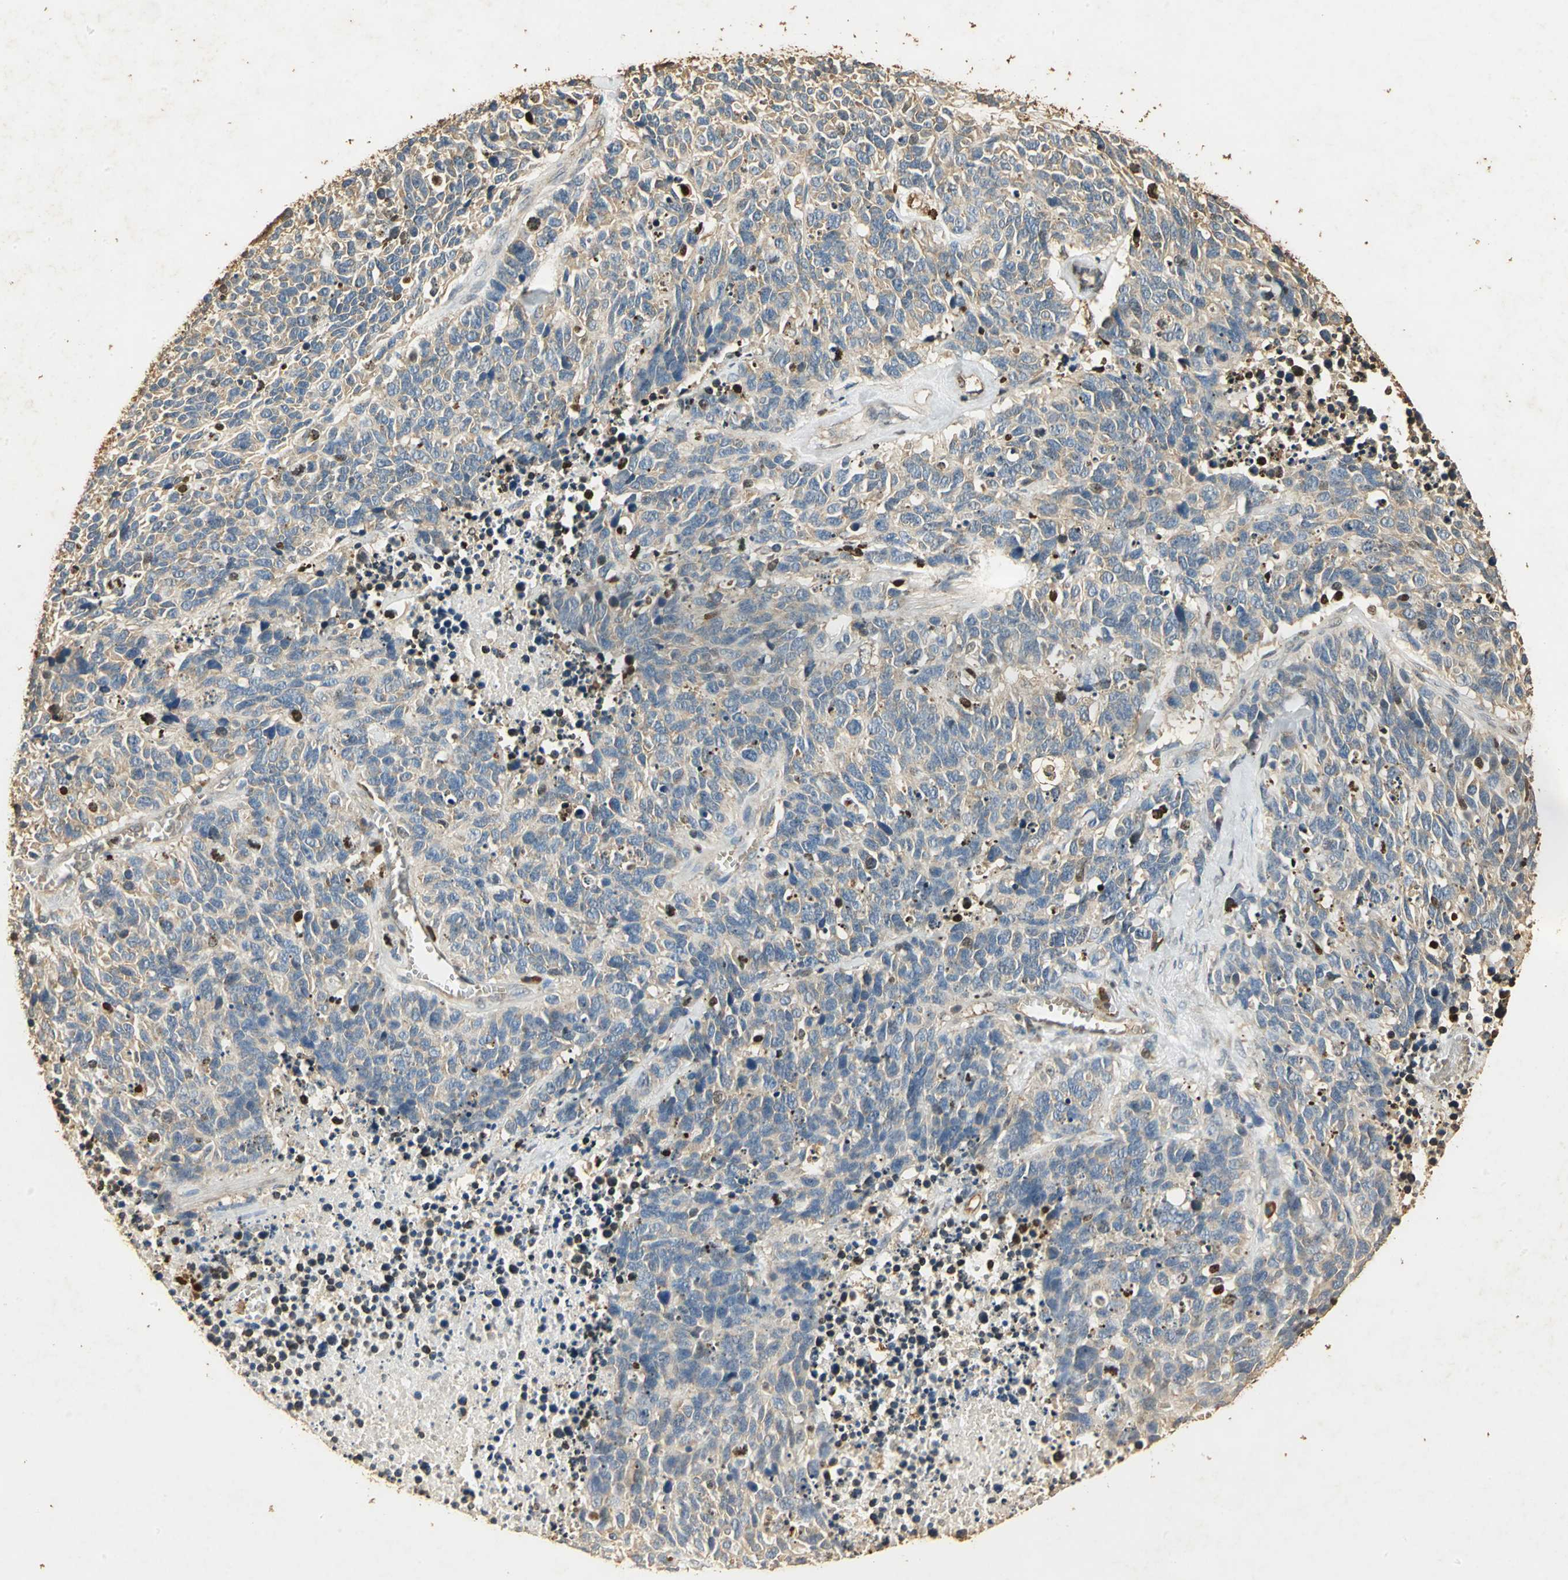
{"staining": {"intensity": "weak", "quantity": ">75%", "location": "cytoplasmic/membranous"}, "tissue": "lung cancer", "cell_type": "Tumor cells", "image_type": "cancer", "snomed": [{"axis": "morphology", "description": "Neoplasm, malignant, NOS"}, {"axis": "topography", "description": "Lung"}], "caption": "Immunohistochemistry (IHC) (DAB) staining of human lung cancer exhibits weak cytoplasmic/membranous protein staining in approximately >75% of tumor cells.", "gene": "GAPDH", "patient": {"sex": "female", "age": 58}}